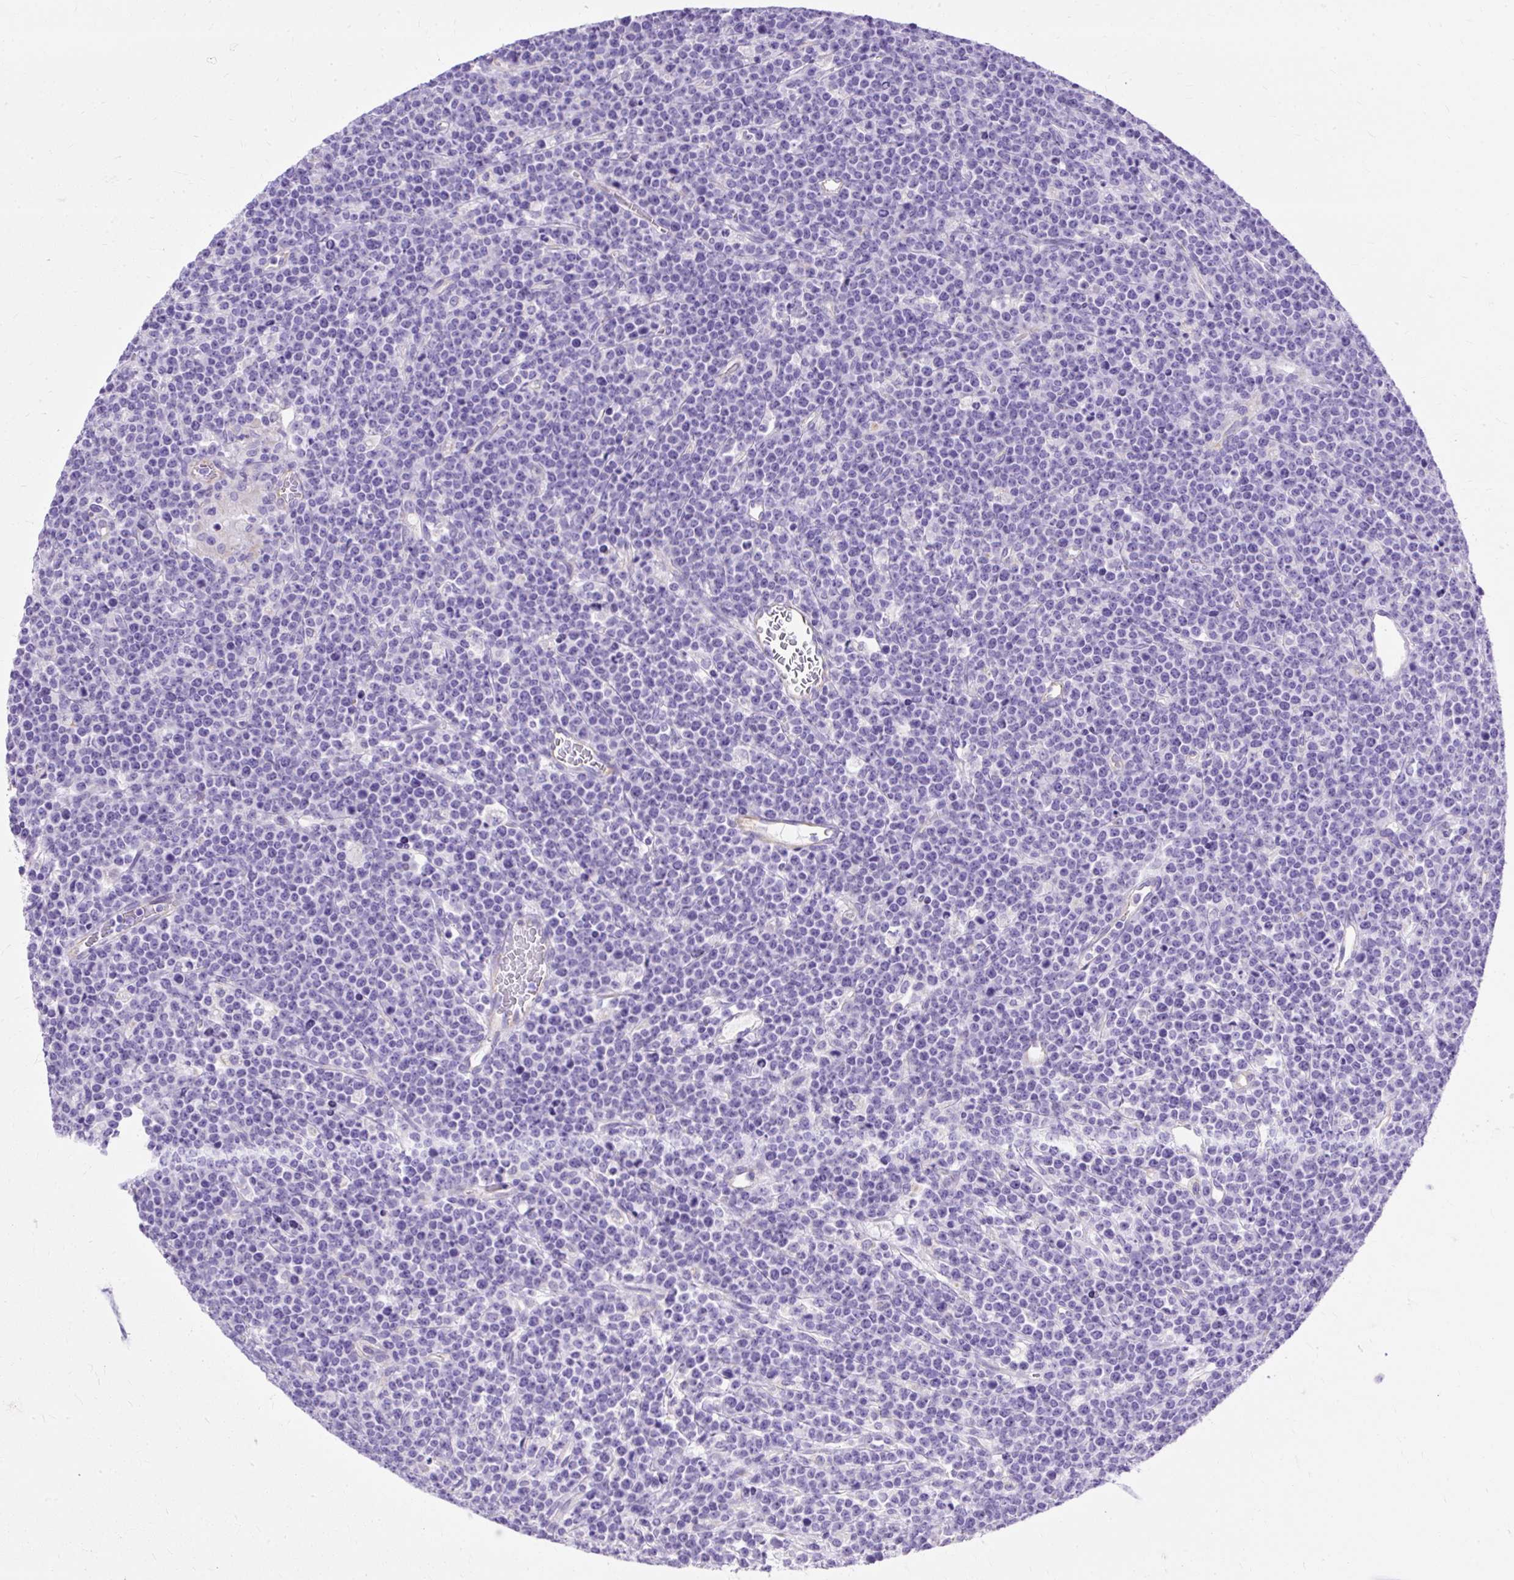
{"staining": {"intensity": "negative", "quantity": "none", "location": "none"}, "tissue": "lymphoma", "cell_type": "Tumor cells", "image_type": "cancer", "snomed": [{"axis": "morphology", "description": "Malignant lymphoma, non-Hodgkin's type, High grade"}, {"axis": "topography", "description": "Ovary"}], "caption": "Tumor cells are negative for brown protein staining in lymphoma. (DAB immunohistochemistry (IHC) with hematoxylin counter stain).", "gene": "MYO6", "patient": {"sex": "female", "age": 56}}